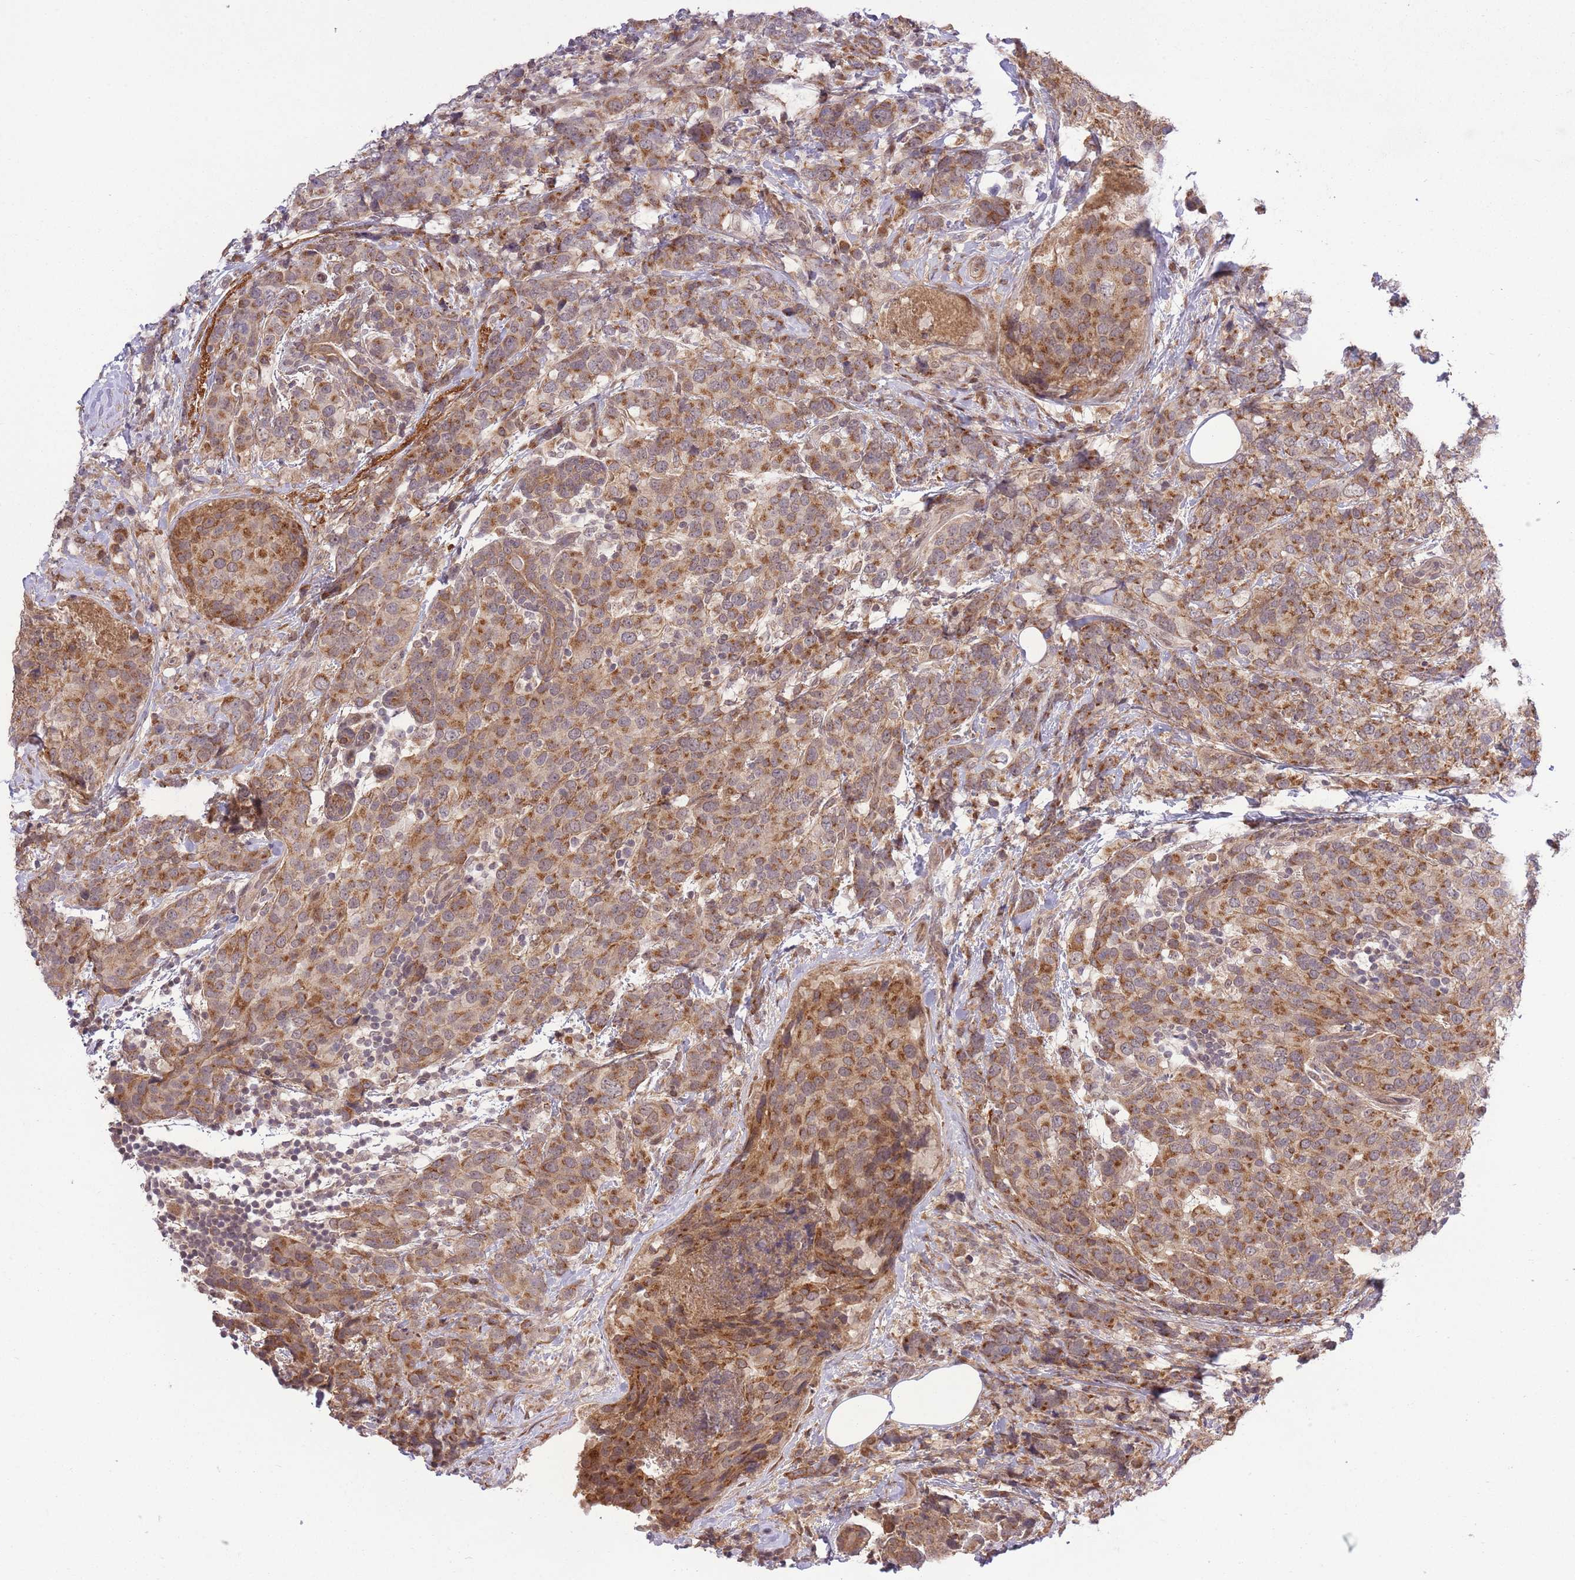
{"staining": {"intensity": "moderate", "quantity": ">75%", "location": "cytoplasmic/membranous"}, "tissue": "breast cancer", "cell_type": "Tumor cells", "image_type": "cancer", "snomed": [{"axis": "morphology", "description": "Lobular carcinoma"}, {"axis": "topography", "description": "Breast"}], "caption": "The histopathology image displays staining of lobular carcinoma (breast), revealing moderate cytoplasmic/membranous protein positivity (brown color) within tumor cells.", "gene": "ZNF391", "patient": {"sex": "female", "age": 59}}